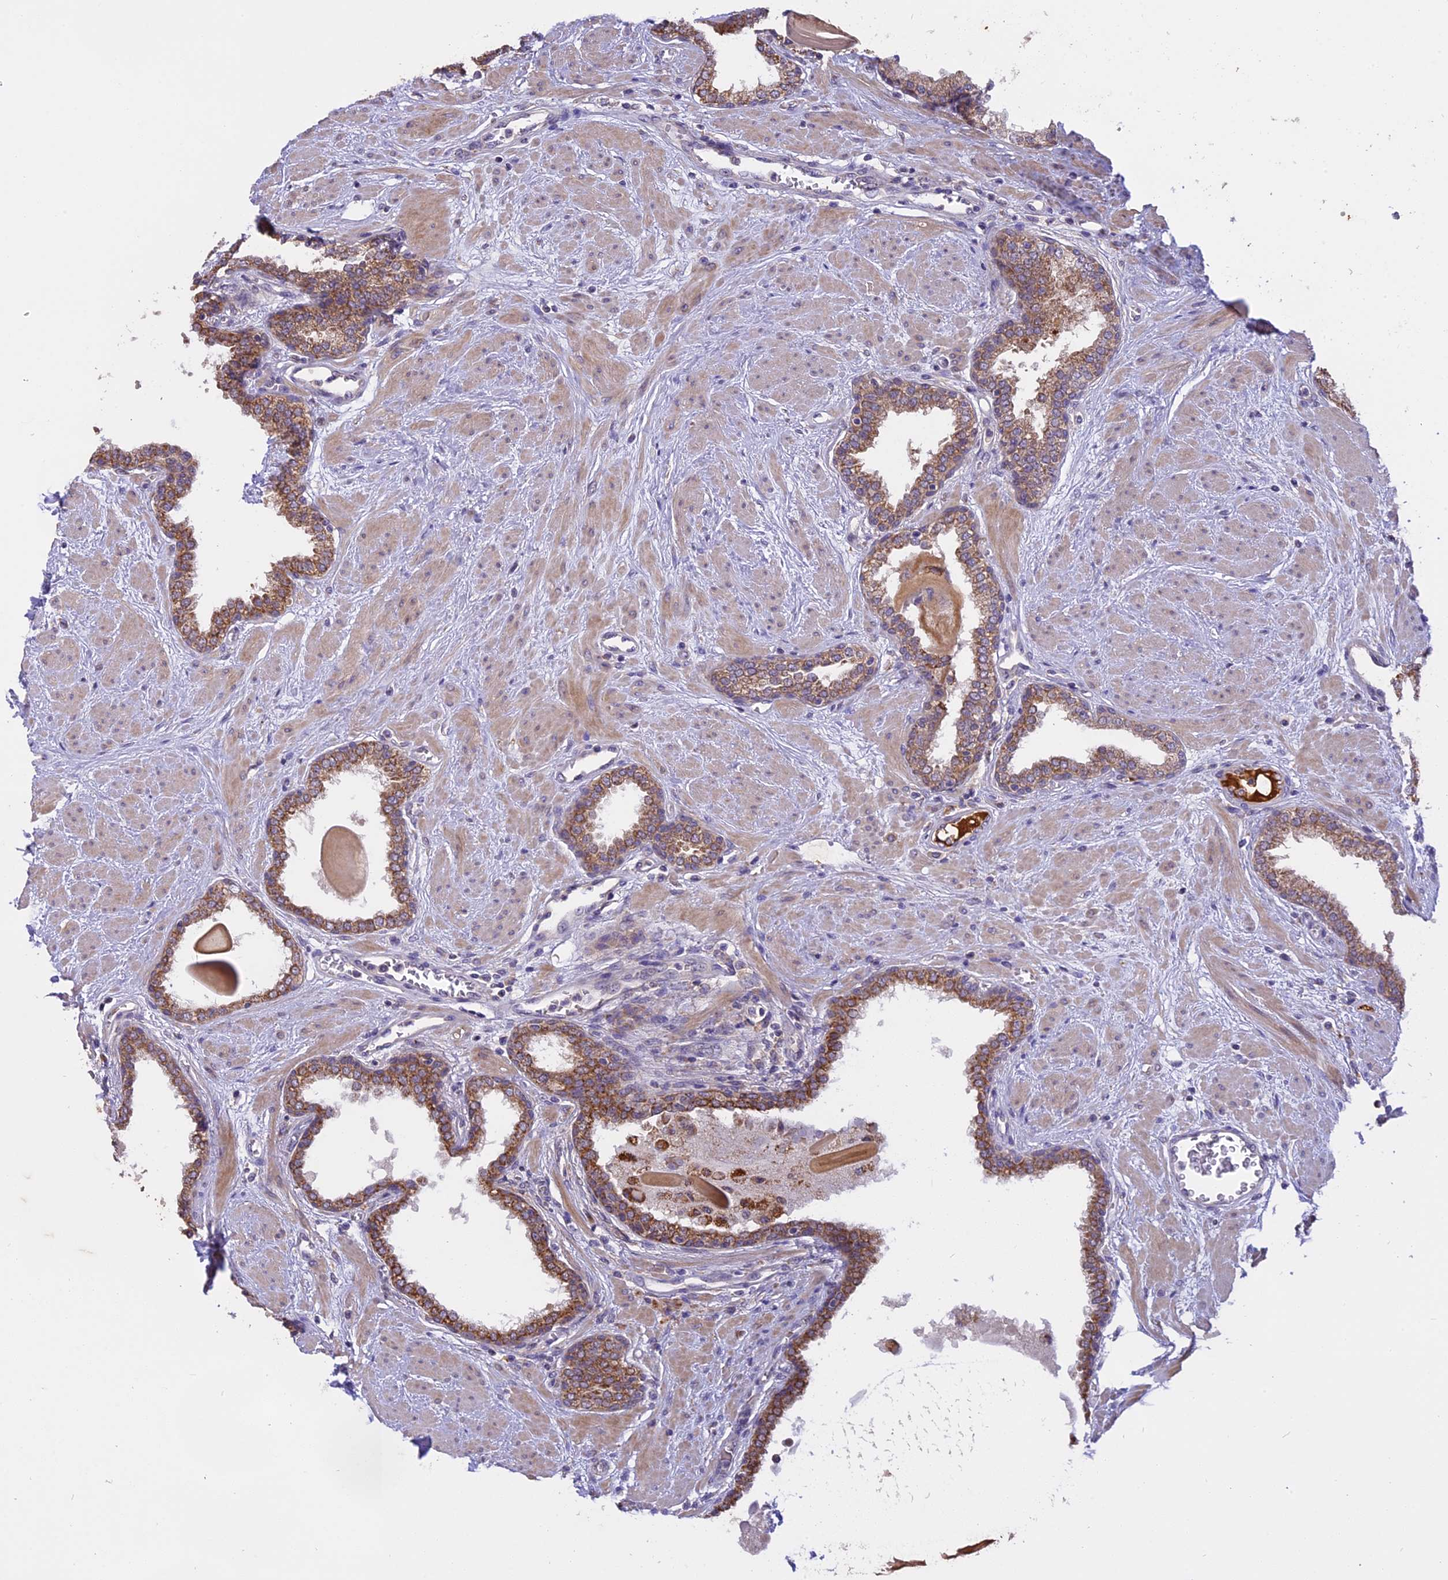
{"staining": {"intensity": "moderate", "quantity": "25%-75%", "location": "cytoplasmic/membranous"}, "tissue": "prostate", "cell_type": "Glandular cells", "image_type": "normal", "snomed": [{"axis": "morphology", "description": "Normal tissue, NOS"}, {"axis": "topography", "description": "Prostate"}], "caption": "Moderate cytoplasmic/membranous positivity for a protein is present in about 25%-75% of glandular cells of normal prostate using IHC.", "gene": "MEMO1", "patient": {"sex": "male", "age": 51}}